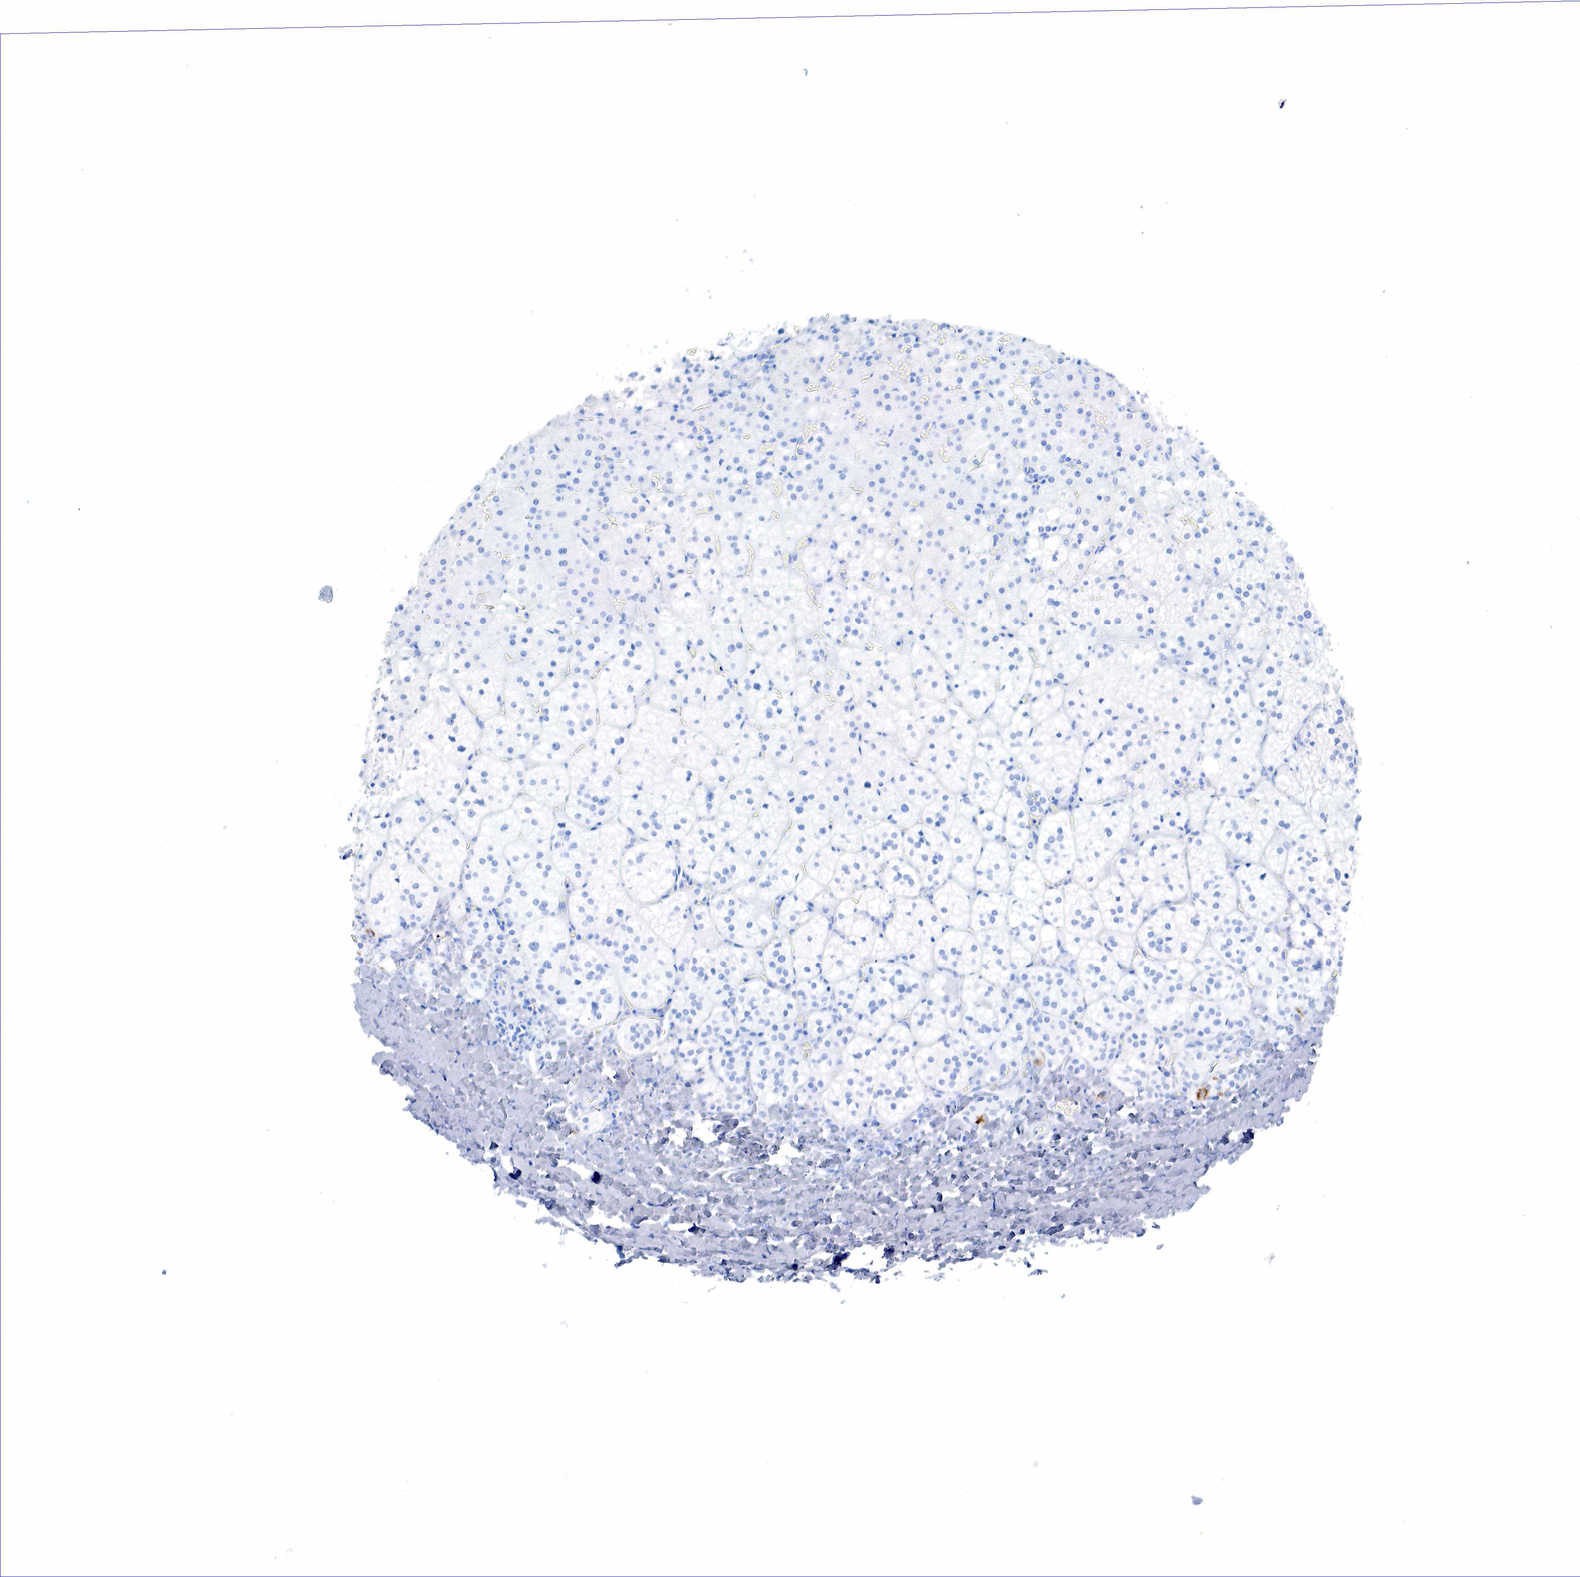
{"staining": {"intensity": "negative", "quantity": "none", "location": "none"}, "tissue": "adrenal gland", "cell_type": "Glandular cells", "image_type": "normal", "snomed": [{"axis": "morphology", "description": "Normal tissue, NOS"}, {"axis": "topography", "description": "Adrenal gland"}], "caption": "IHC photomicrograph of normal adrenal gland: adrenal gland stained with DAB demonstrates no significant protein staining in glandular cells.", "gene": "KRT7", "patient": {"sex": "male", "age": 53}}